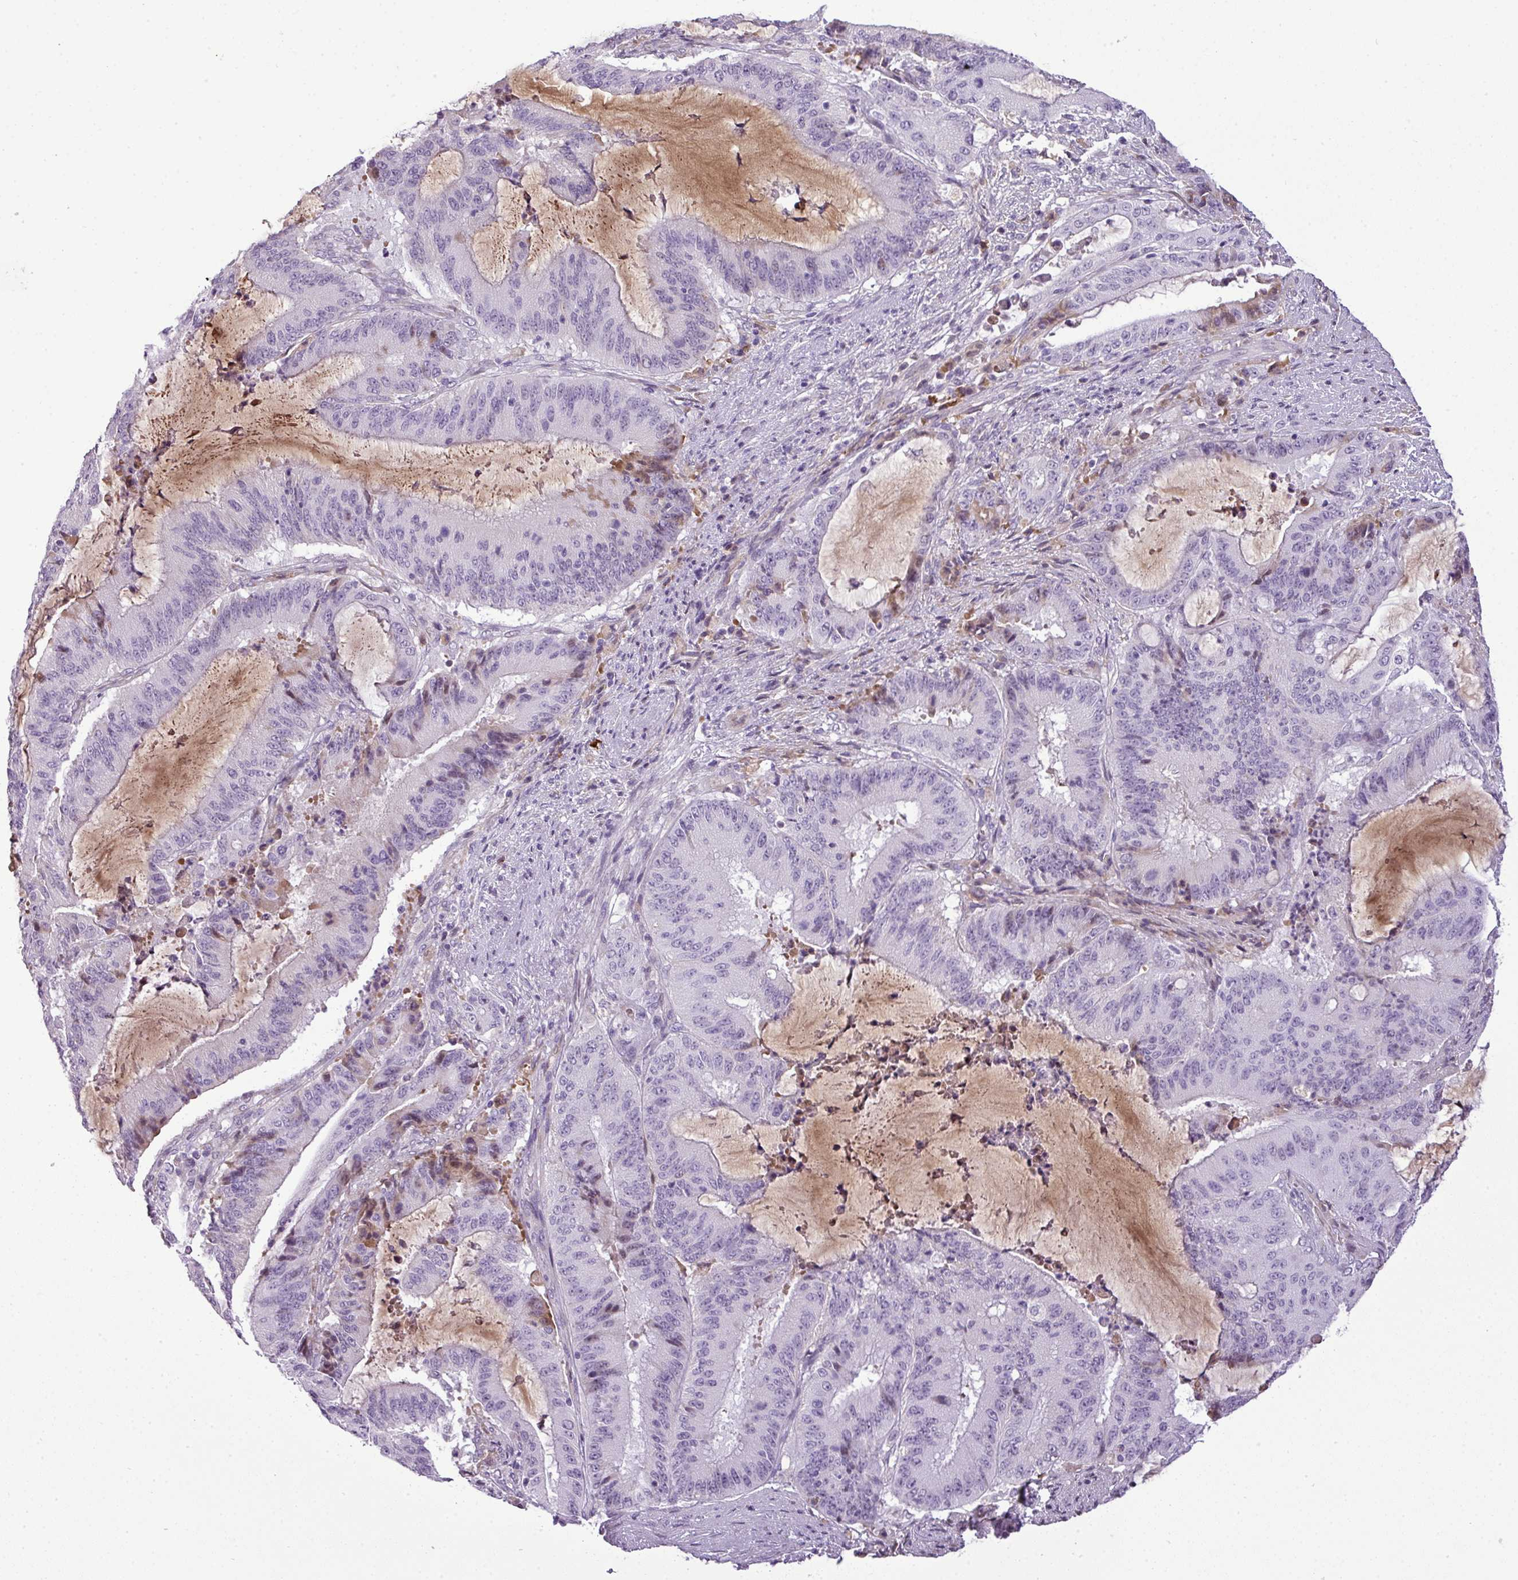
{"staining": {"intensity": "weak", "quantity": "<25%", "location": "cytoplasmic/membranous"}, "tissue": "liver cancer", "cell_type": "Tumor cells", "image_type": "cancer", "snomed": [{"axis": "morphology", "description": "Normal tissue, NOS"}, {"axis": "morphology", "description": "Cholangiocarcinoma"}, {"axis": "topography", "description": "Liver"}, {"axis": "topography", "description": "Peripheral nerve tissue"}], "caption": "Tumor cells are negative for protein expression in human liver cancer.", "gene": "C4B", "patient": {"sex": "female", "age": 73}}